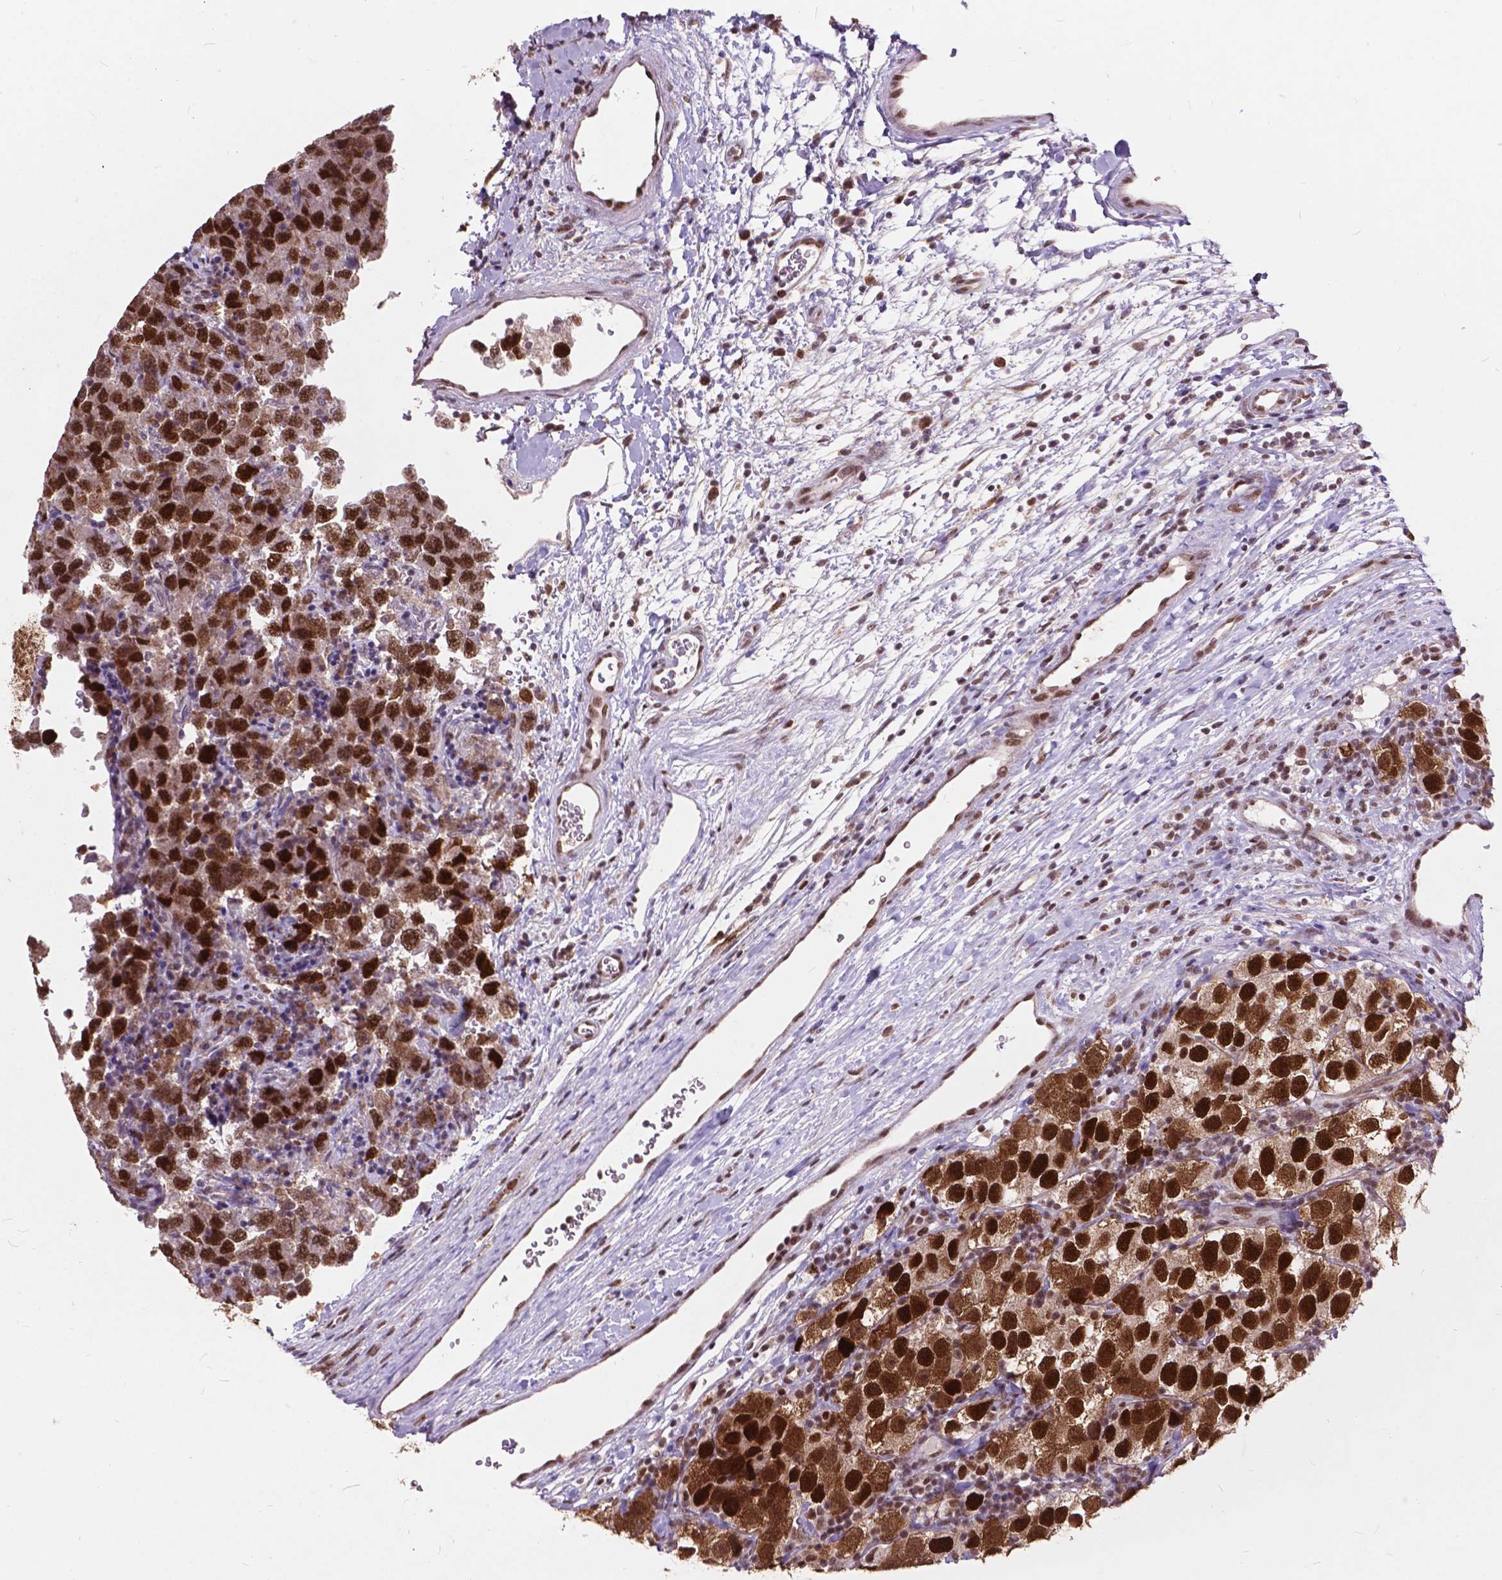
{"staining": {"intensity": "strong", "quantity": ">75%", "location": "cytoplasmic/membranous,nuclear"}, "tissue": "testis cancer", "cell_type": "Tumor cells", "image_type": "cancer", "snomed": [{"axis": "morphology", "description": "Seminoma, NOS"}, {"axis": "topography", "description": "Testis"}], "caption": "Strong cytoplasmic/membranous and nuclear staining is present in about >75% of tumor cells in testis cancer (seminoma). The staining is performed using DAB brown chromogen to label protein expression. The nuclei are counter-stained blue using hematoxylin.", "gene": "MSH2", "patient": {"sex": "male", "age": 26}}